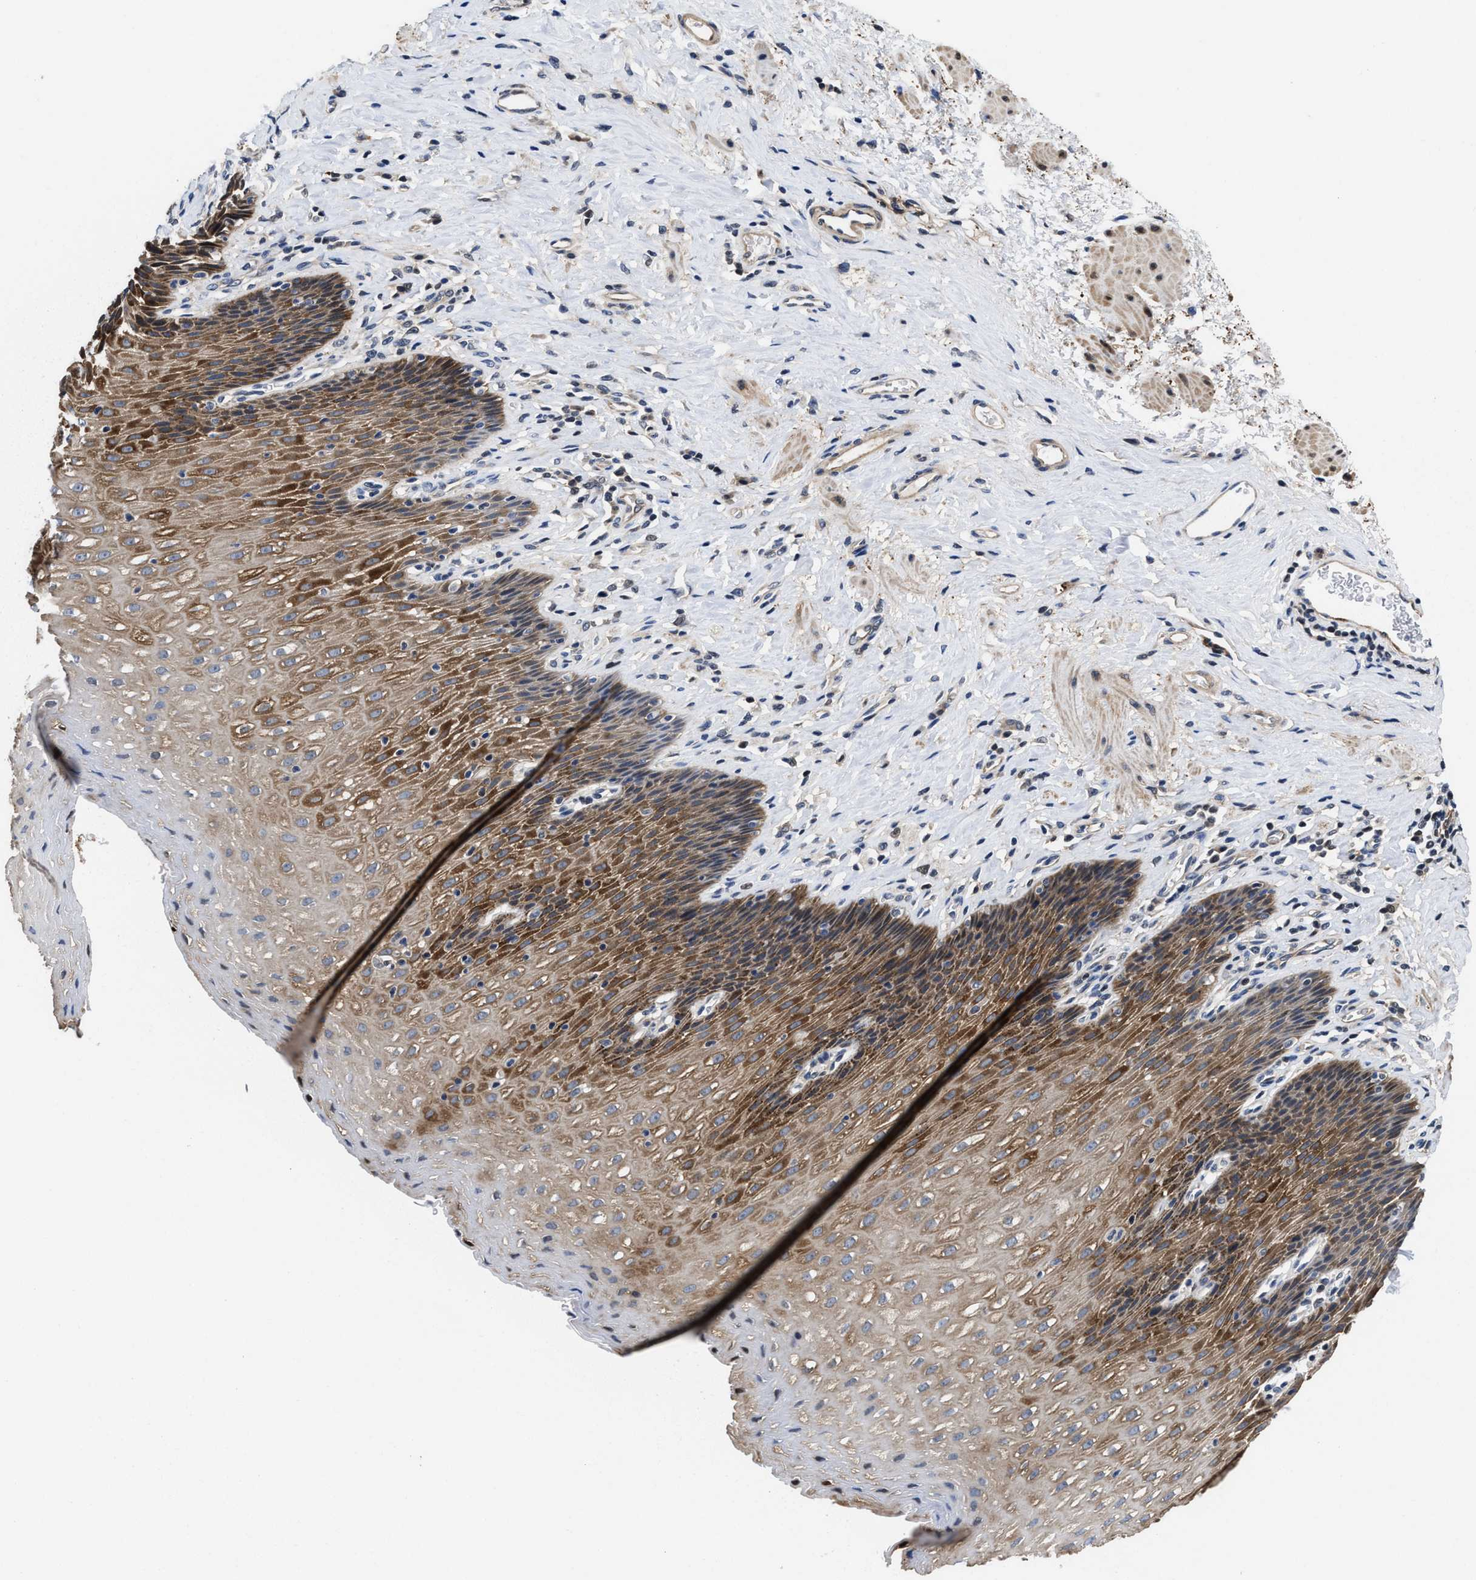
{"staining": {"intensity": "strong", "quantity": "25%-75%", "location": "cytoplasmic/membranous"}, "tissue": "esophagus", "cell_type": "Squamous epithelial cells", "image_type": "normal", "snomed": [{"axis": "morphology", "description": "Normal tissue, NOS"}, {"axis": "topography", "description": "Esophagus"}], "caption": "DAB (3,3'-diaminobenzidine) immunohistochemical staining of benign human esophagus exhibits strong cytoplasmic/membranous protein staining in about 25%-75% of squamous epithelial cells.", "gene": "KIF12", "patient": {"sex": "female", "age": 61}}